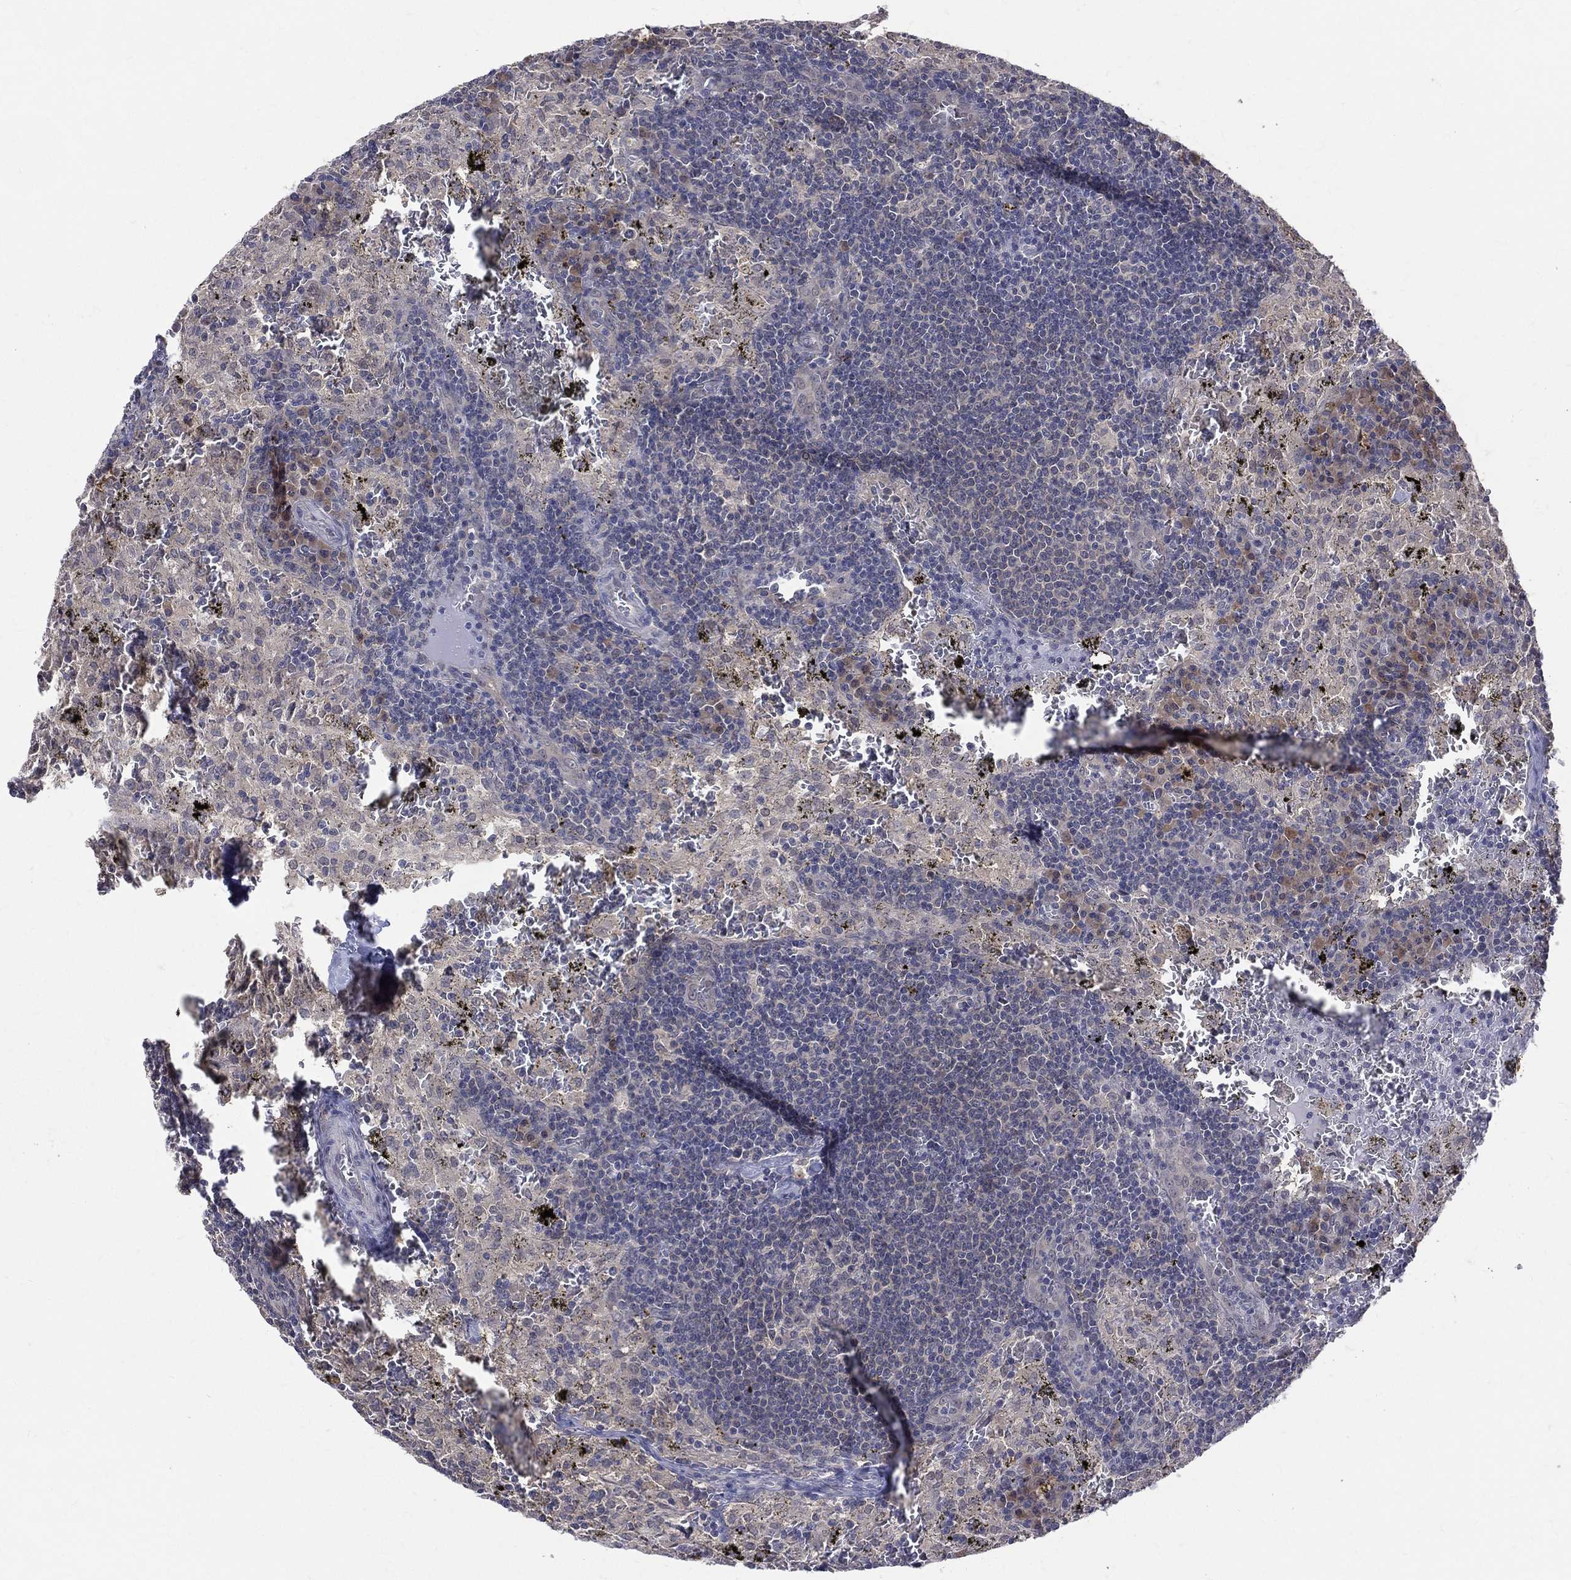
{"staining": {"intensity": "weak", "quantity": "<25%", "location": "cytoplasmic/membranous"}, "tissue": "lymph node", "cell_type": "Germinal center cells", "image_type": "normal", "snomed": [{"axis": "morphology", "description": "Normal tissue, NOS"}, {"axis": "topography", "description": "Lymph node"}], "caption": "This is an immunohistochemistry (IHC) histopathology image of normal lymph node. There is no expression in germinal center cells.", "gene": "DLG4", "patient": {"sex": "male", "age": 62}}